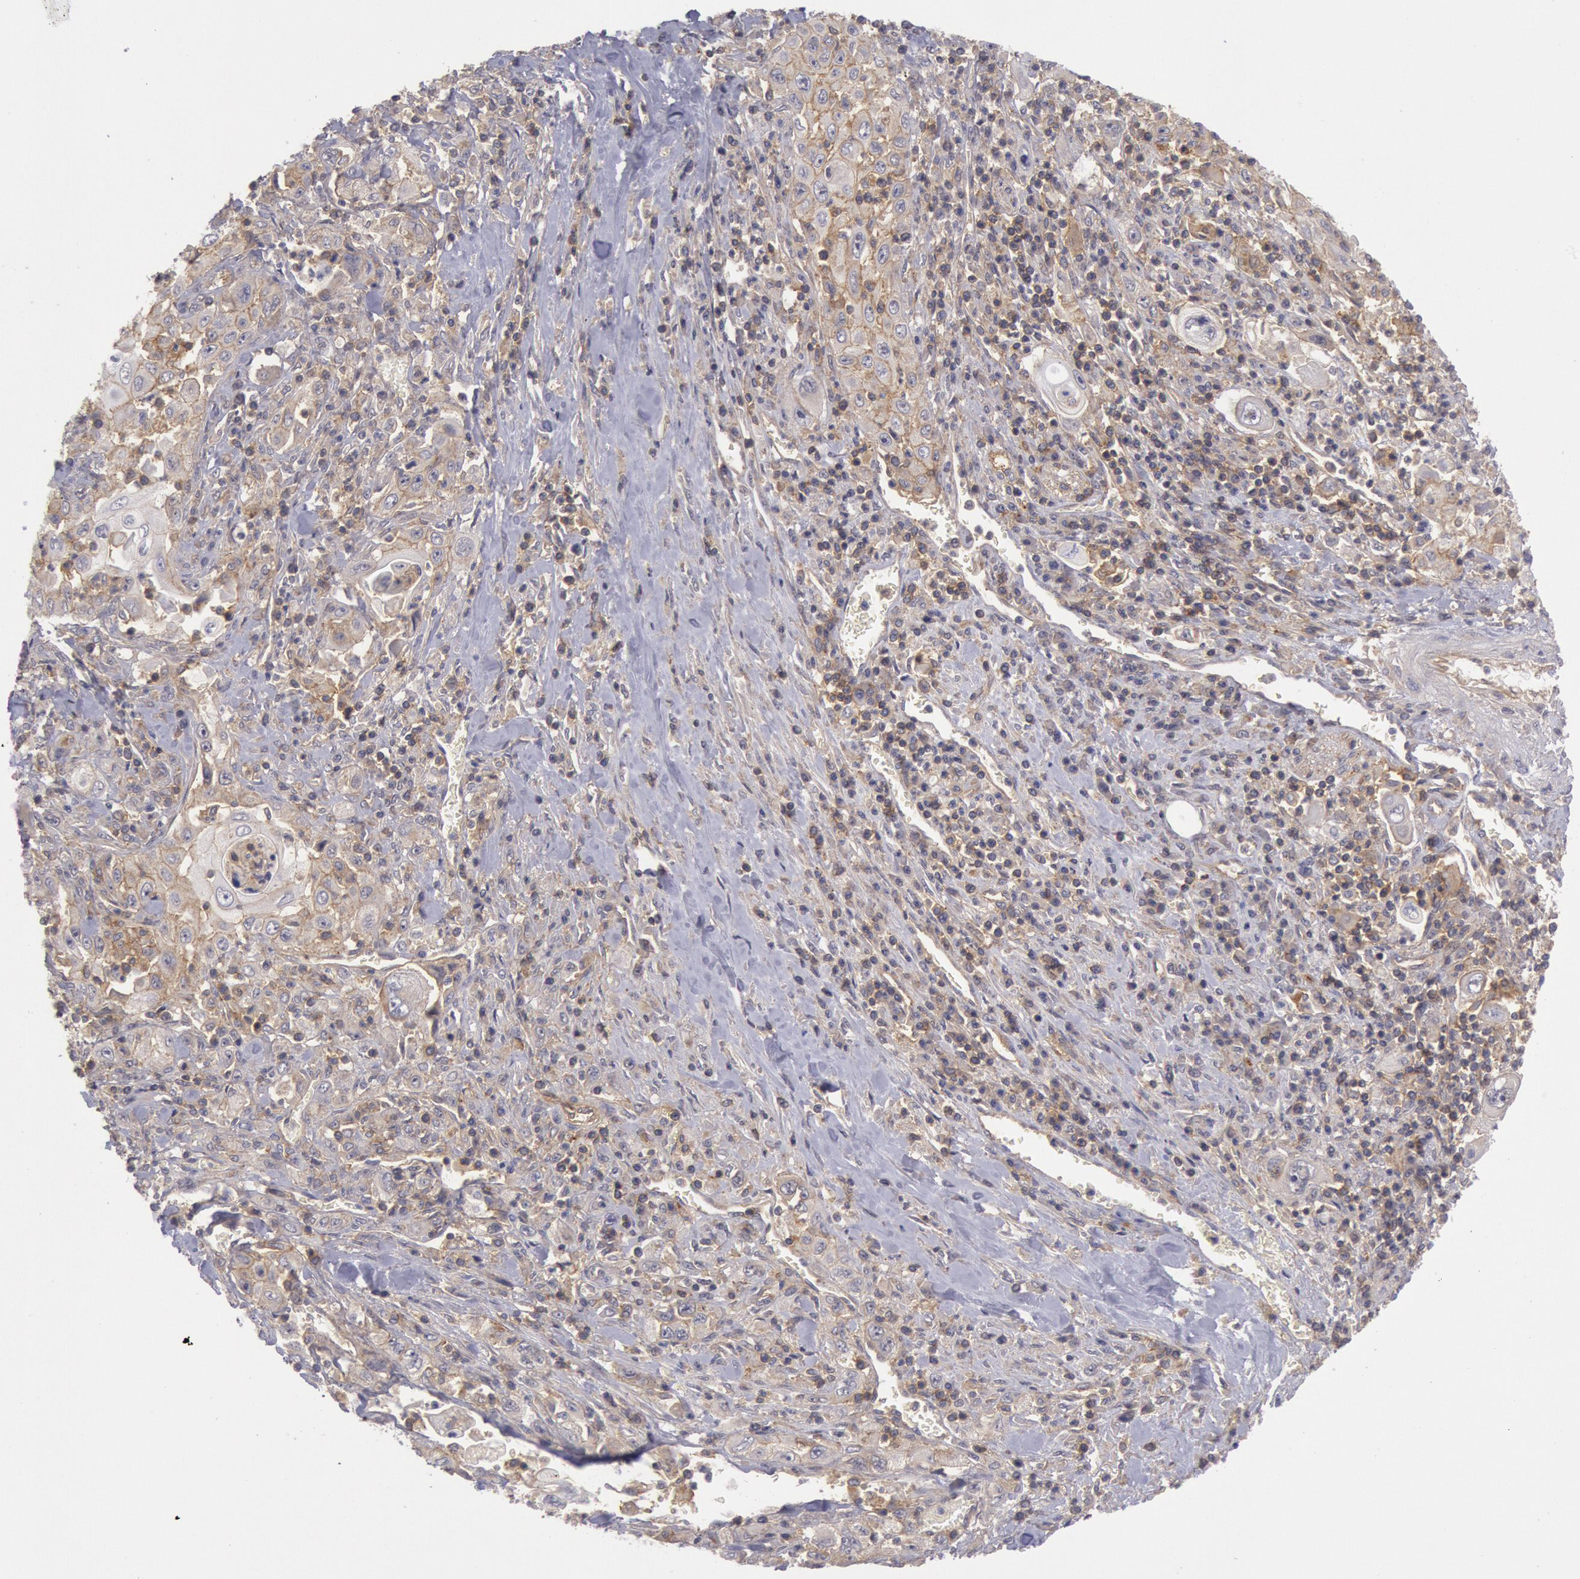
{"staining": {"intensity": "weak", "quantity": "25%-75%", "location": "cytoplasmic/membranous"}, "tissue": "pancreatic cancer", "cell_type": "Tumor cells", "image_type": "cancer", "snomed": [{"axis": "morphology", "description": "Adenocarcinoma, NOS"}, {"axis": "topography", "description": "Pancreas"}], "caption": "Pancreatic adenocarcinoma stained with immunohistochemistry reveals weak cytoplasmic/membranous staining in approximately 25%-75% of tumor cells. (Brightfield microscopy of DAB IHC at high magnification).", "gene": "STX4", "patient": {"sex": "male", "age": 70}}